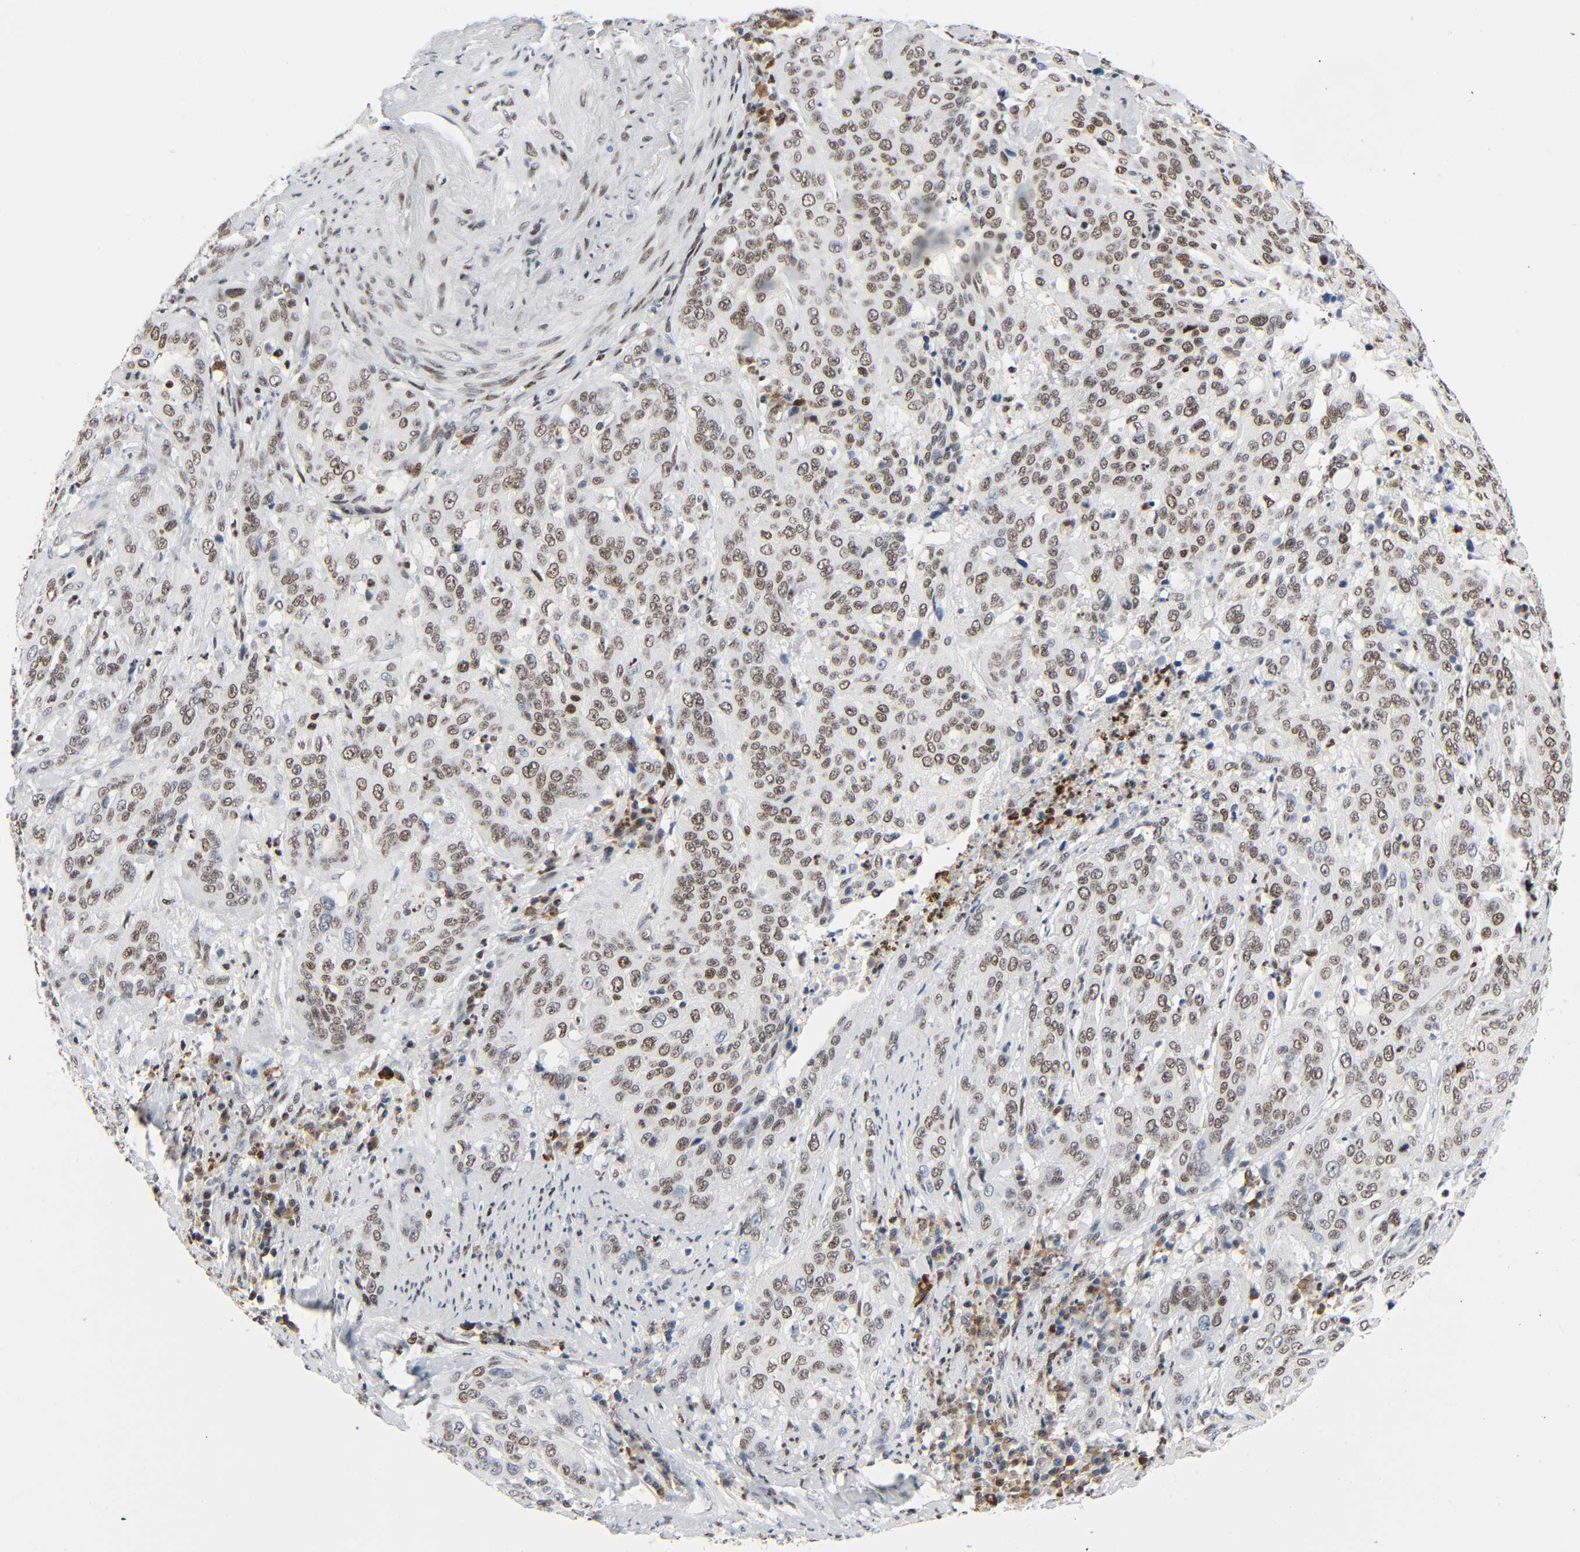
{"staining": {"intensity": "moderate", "quantity": ">75%", "location": "nuclear"}, "tissue": "cervical cancer", "cell_type": "Tumor cells", "image_type": "cancer", "snomed": [{"axis": "morphology", "description": "Adenocarcinoma, NOS"}, {"axis": "topography", "description": "Cervix"}], "caption": "Cervical cancer (adenocarcinoma) was stained to show a protein in brown. There is medium levels of moderate nuclear expression in approximately >75% of tumor cells. The staining is performed using DAB brown chromogen to label protein expression. The nuclei are counter-stained blue using hematoxylin.", "gene": "CREBBP", "patient": {"sex": "female", "age": 36}}